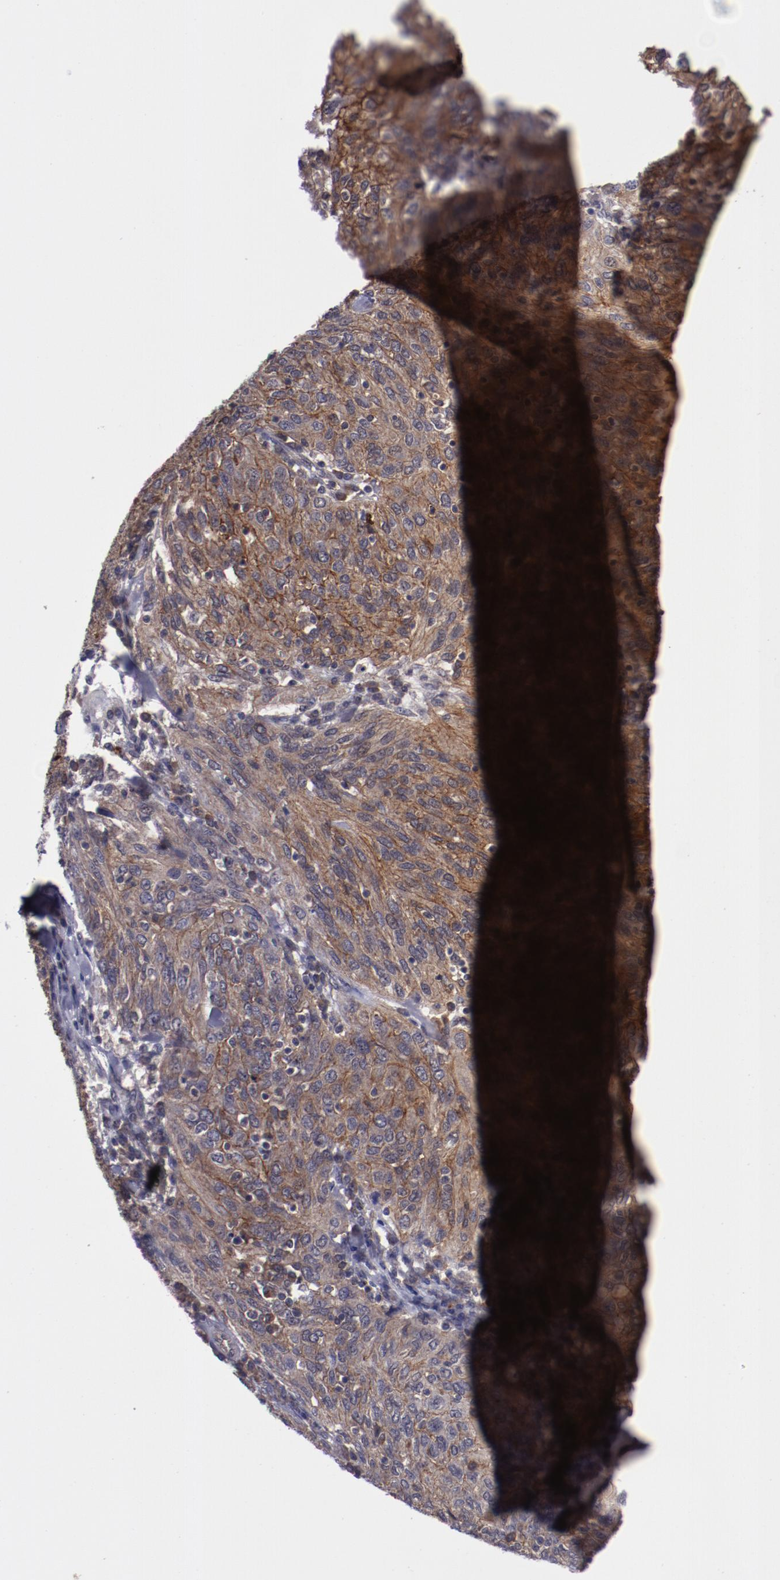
{"staining": {"intensity": "moderate", "quantity": ">75%", "location": "cytoplasmic/membranous"}, "tissue": "ovarian cancer", "cell_type": "Tumor cells", "image_type": "cancer", "snomed": [{"axis": "morphology", "description": "Carcinoma, endometroid"}, {"axis": "topography", "description": "Ovary"}], "caption": "DAB (3,3'-diaminobenzidine) immunohistochemical staining of human endometroid carcinoma (ovarian) displays moderate cytoplasmic/membranous protein expression in about >75% of tumor cells.", "gene": "FTSJ1", "patient": {"sex": "female", "age": 50}}